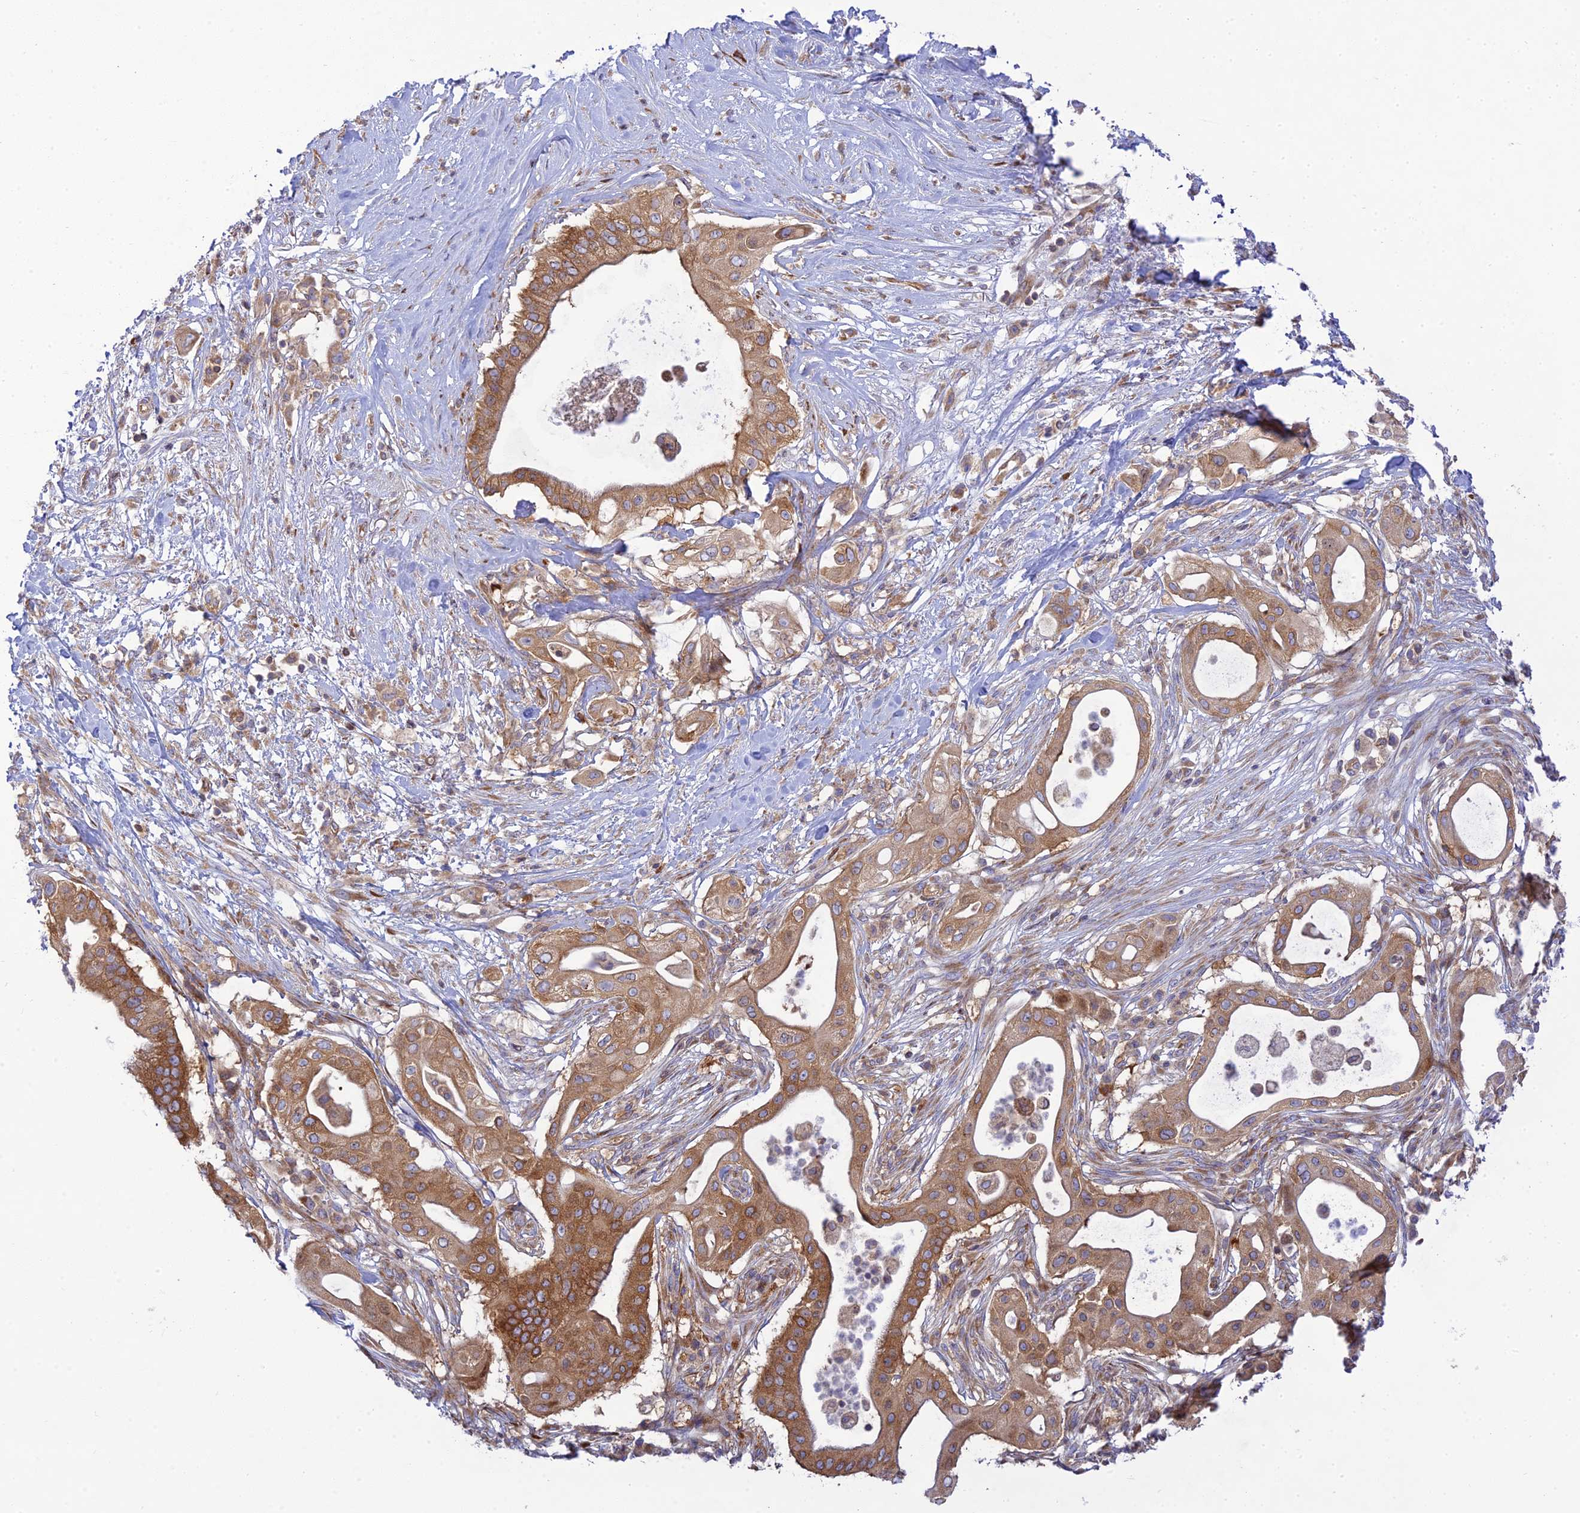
{"staining": {"intensity": "moderate", "quantity": ">75%", "location": "cytoplasmic/membranous"}, "tissue": "pancreatic cancer", "cell_type": "Tumor cells", "image_type": "cancer", "snomed": [{"axis": "morphology", "description": "Adenocarcinoma, NOS"}, {"axis": "topography", "description": "Pancreas"}], "caption": "This image exhibits immunohistochemistry (IHC) staining of pancreatic adenocarcinoma, with medium moderate cytoplasmic/membranous positivity in about >75% of tumor cells.", "gene": "PIMREG", "patient": {"sex": "male", "age": 68}}